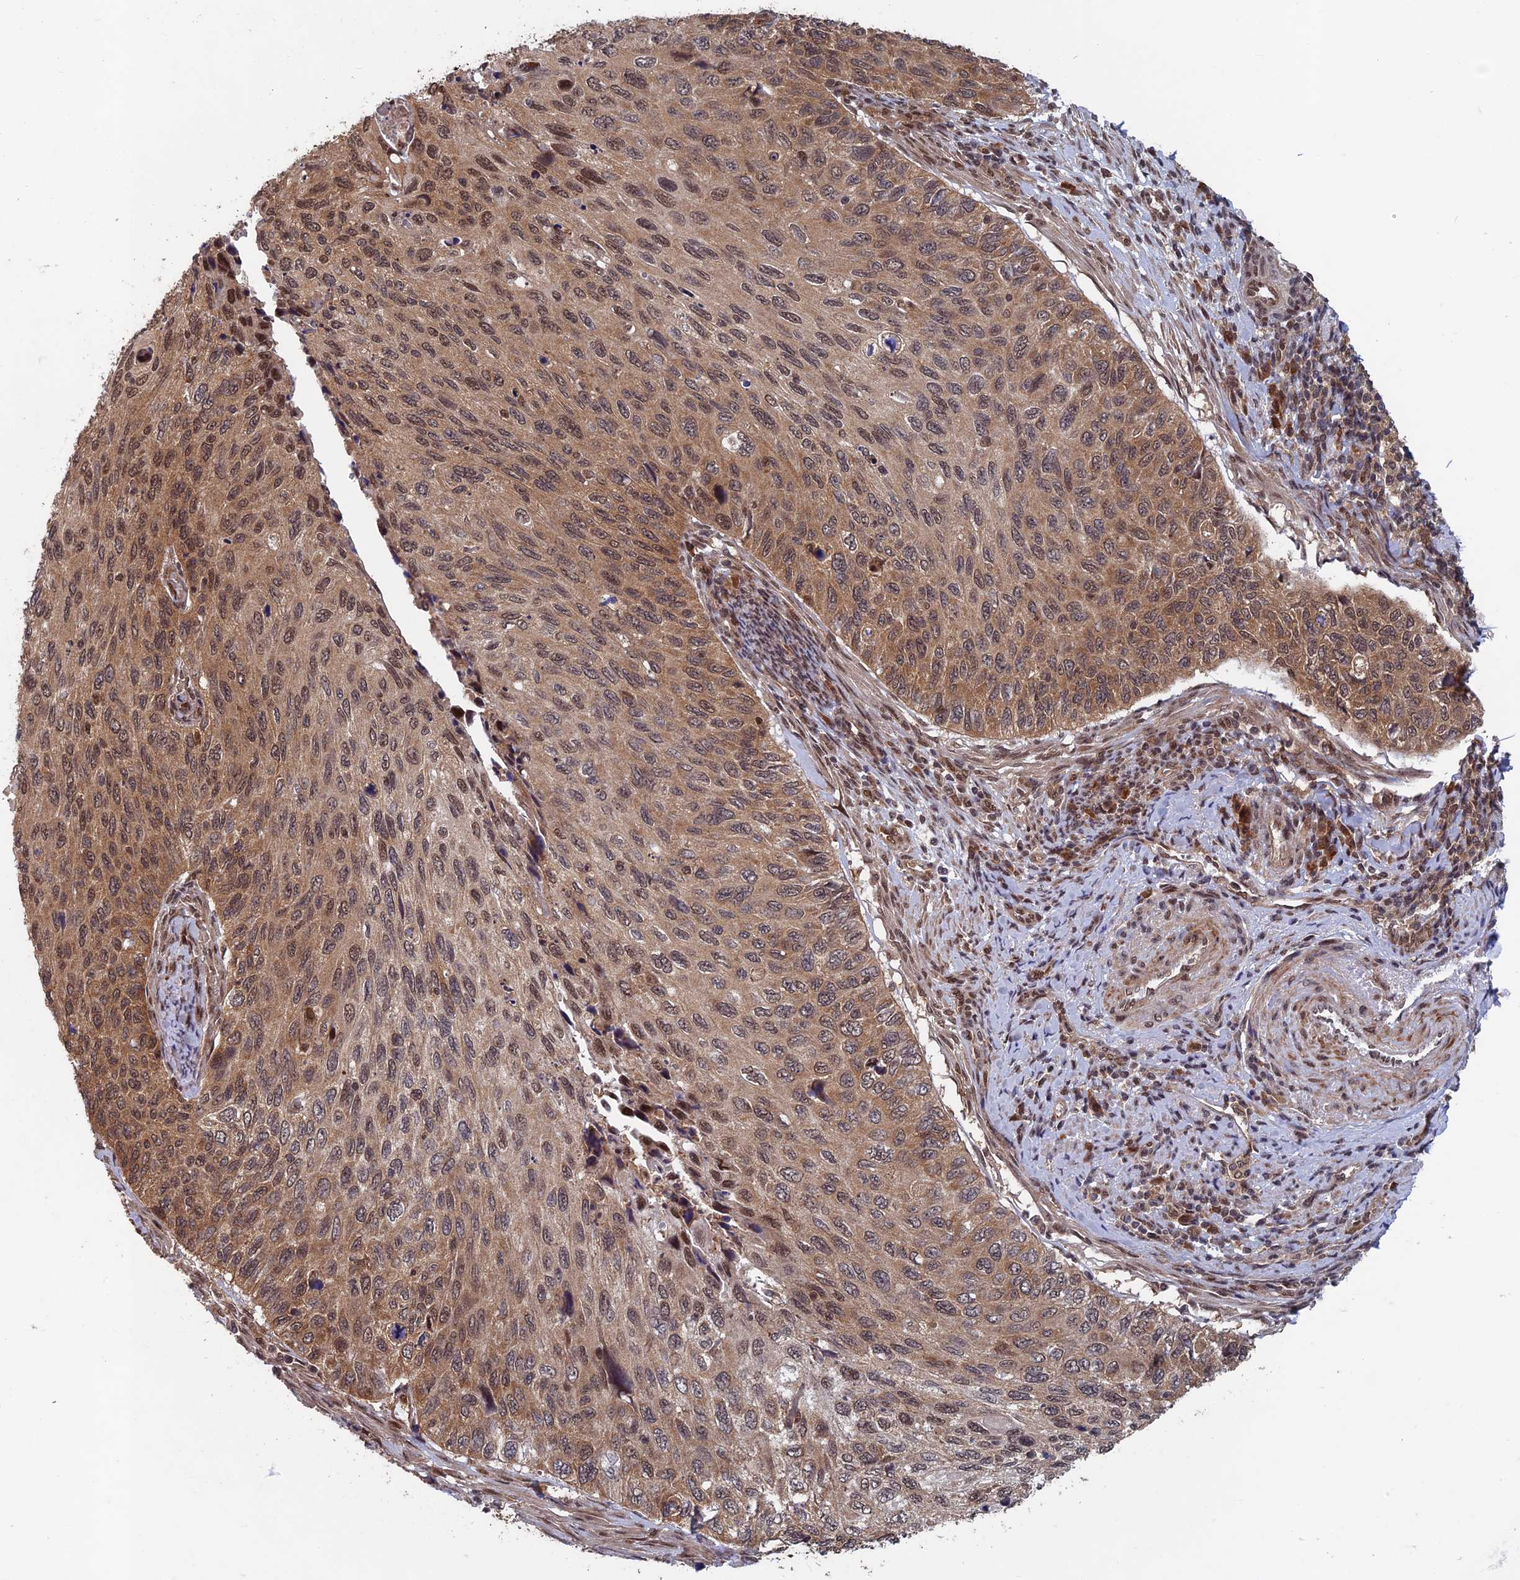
{"staining": {"intensity": "moderate", "quantity": ">75%", "location": "cytoplasmic/membranous,nuclear"}, "tissue": "cervical cancer", "cell_type": "Tumor cells", "image_type": "cancer", "snomed": [{"axis": "morphology", "description": "Squamous cell carcinoma, NOS"}, {"axis": "topography", "description": "Cervix"}], "caption": "Tumor cells exhibit medium levels of moderate cytoplasmic/membranous and nuclear staining in approximately >75% of cells in cervical cancer. Immunohistochemistry (ihc) stains the protein in brown and the nuclei are stained blue.", "gene": "FAM53C", "patient": {"sex": "female", "age": 70}}